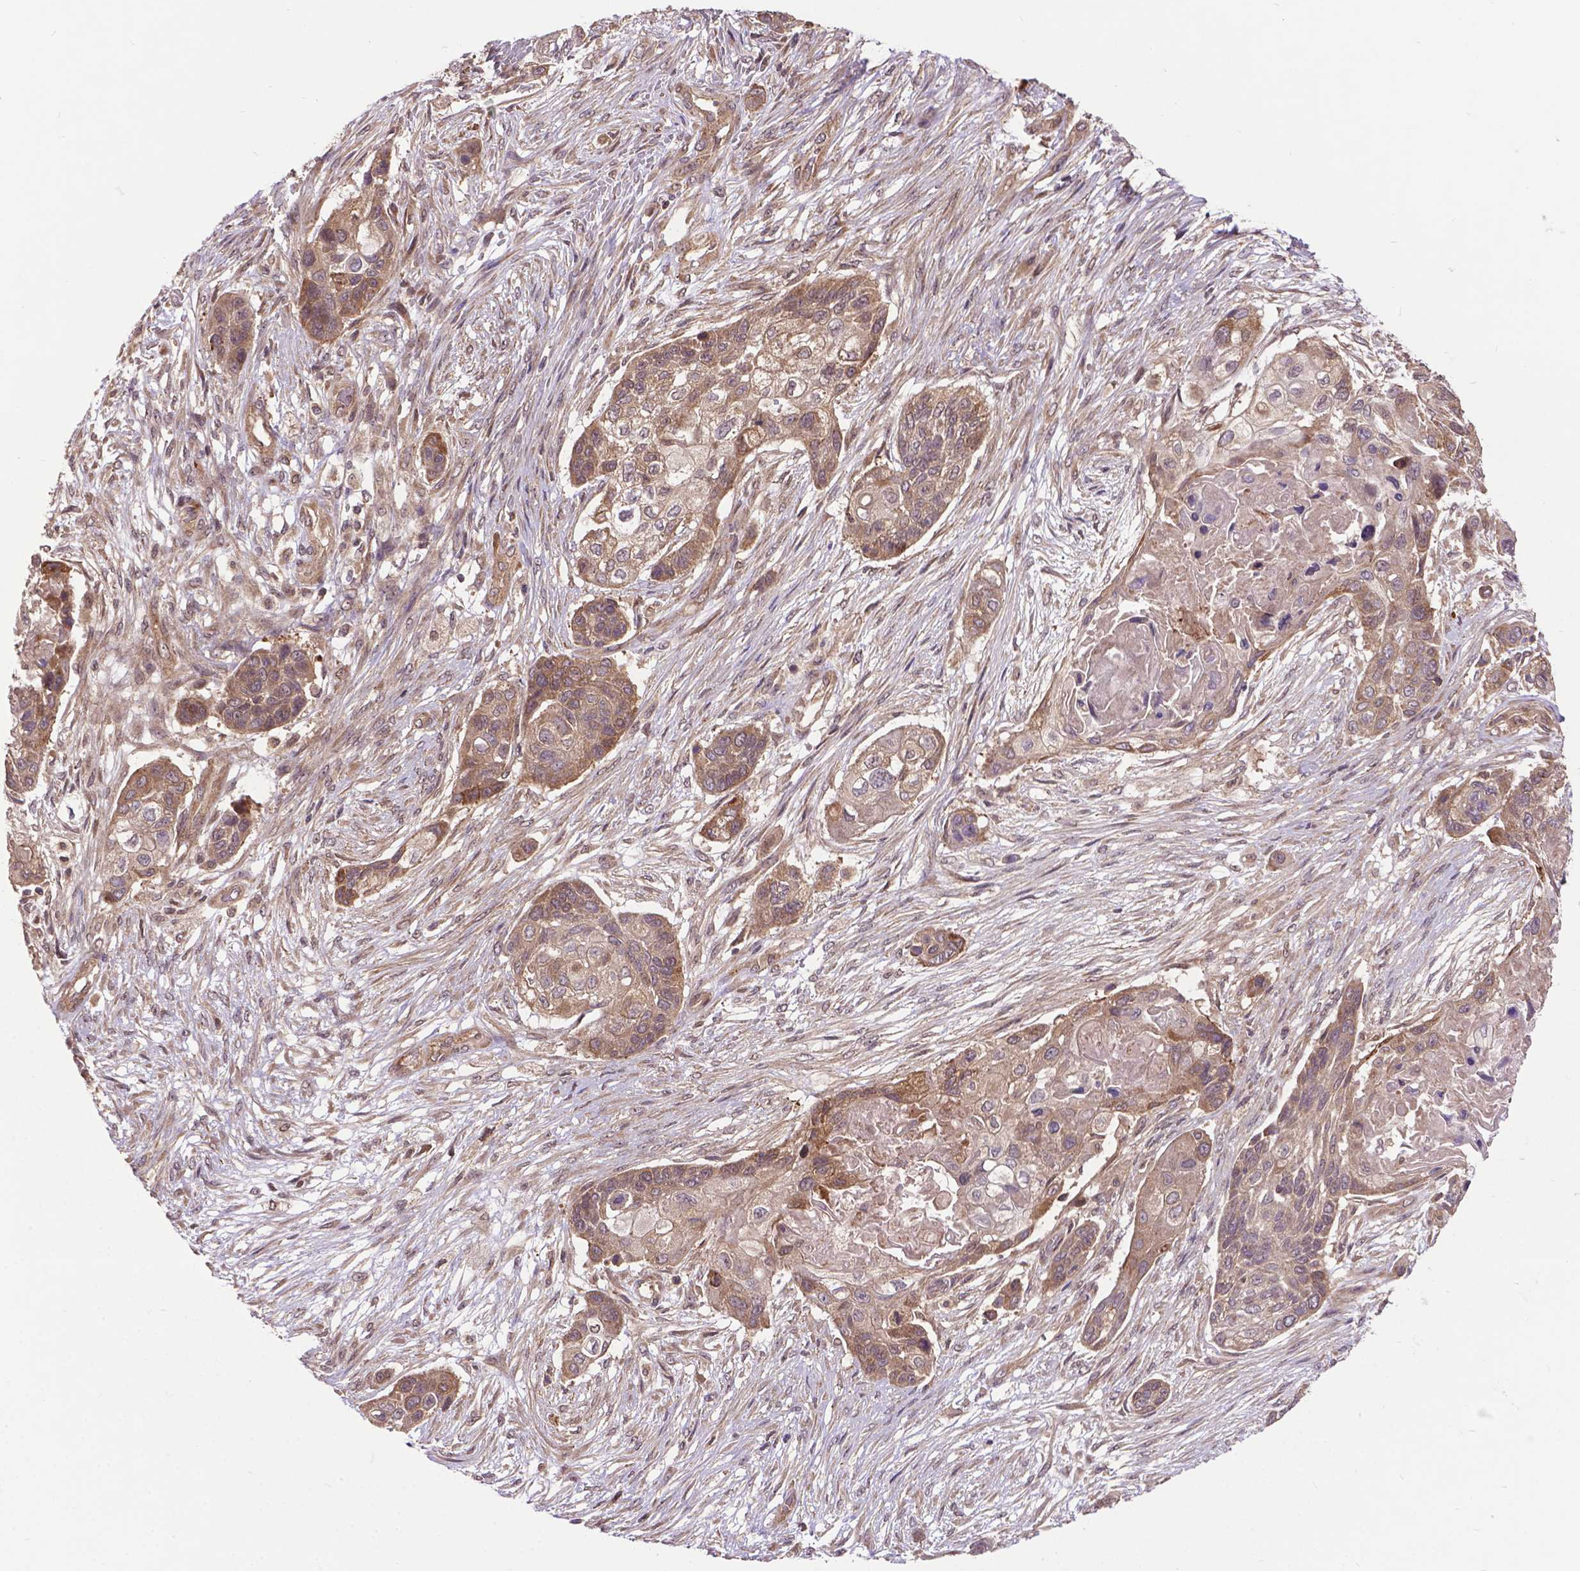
{"staining": {"intensity": "moderate", "quantity": ">75%", "location": "cytoplasmic/membranous"}, "tissue": "lung cancer", "cell_type": "Tumor cells", "image_type": "cancer", "snomed": [{"axis": "morphology", "description": "Squamous cell carcinoma, NOS"}, {"axis": "topography", "description": "Lung"}], "caption": "Tumor cells exhibit moderate cytoplasmic/membranous expression in approximately >75% of cells in lung cancer (squamous cell carcinoma).", "gene": "ZNF616", "patient": {"sex": "male", "age": 69}}